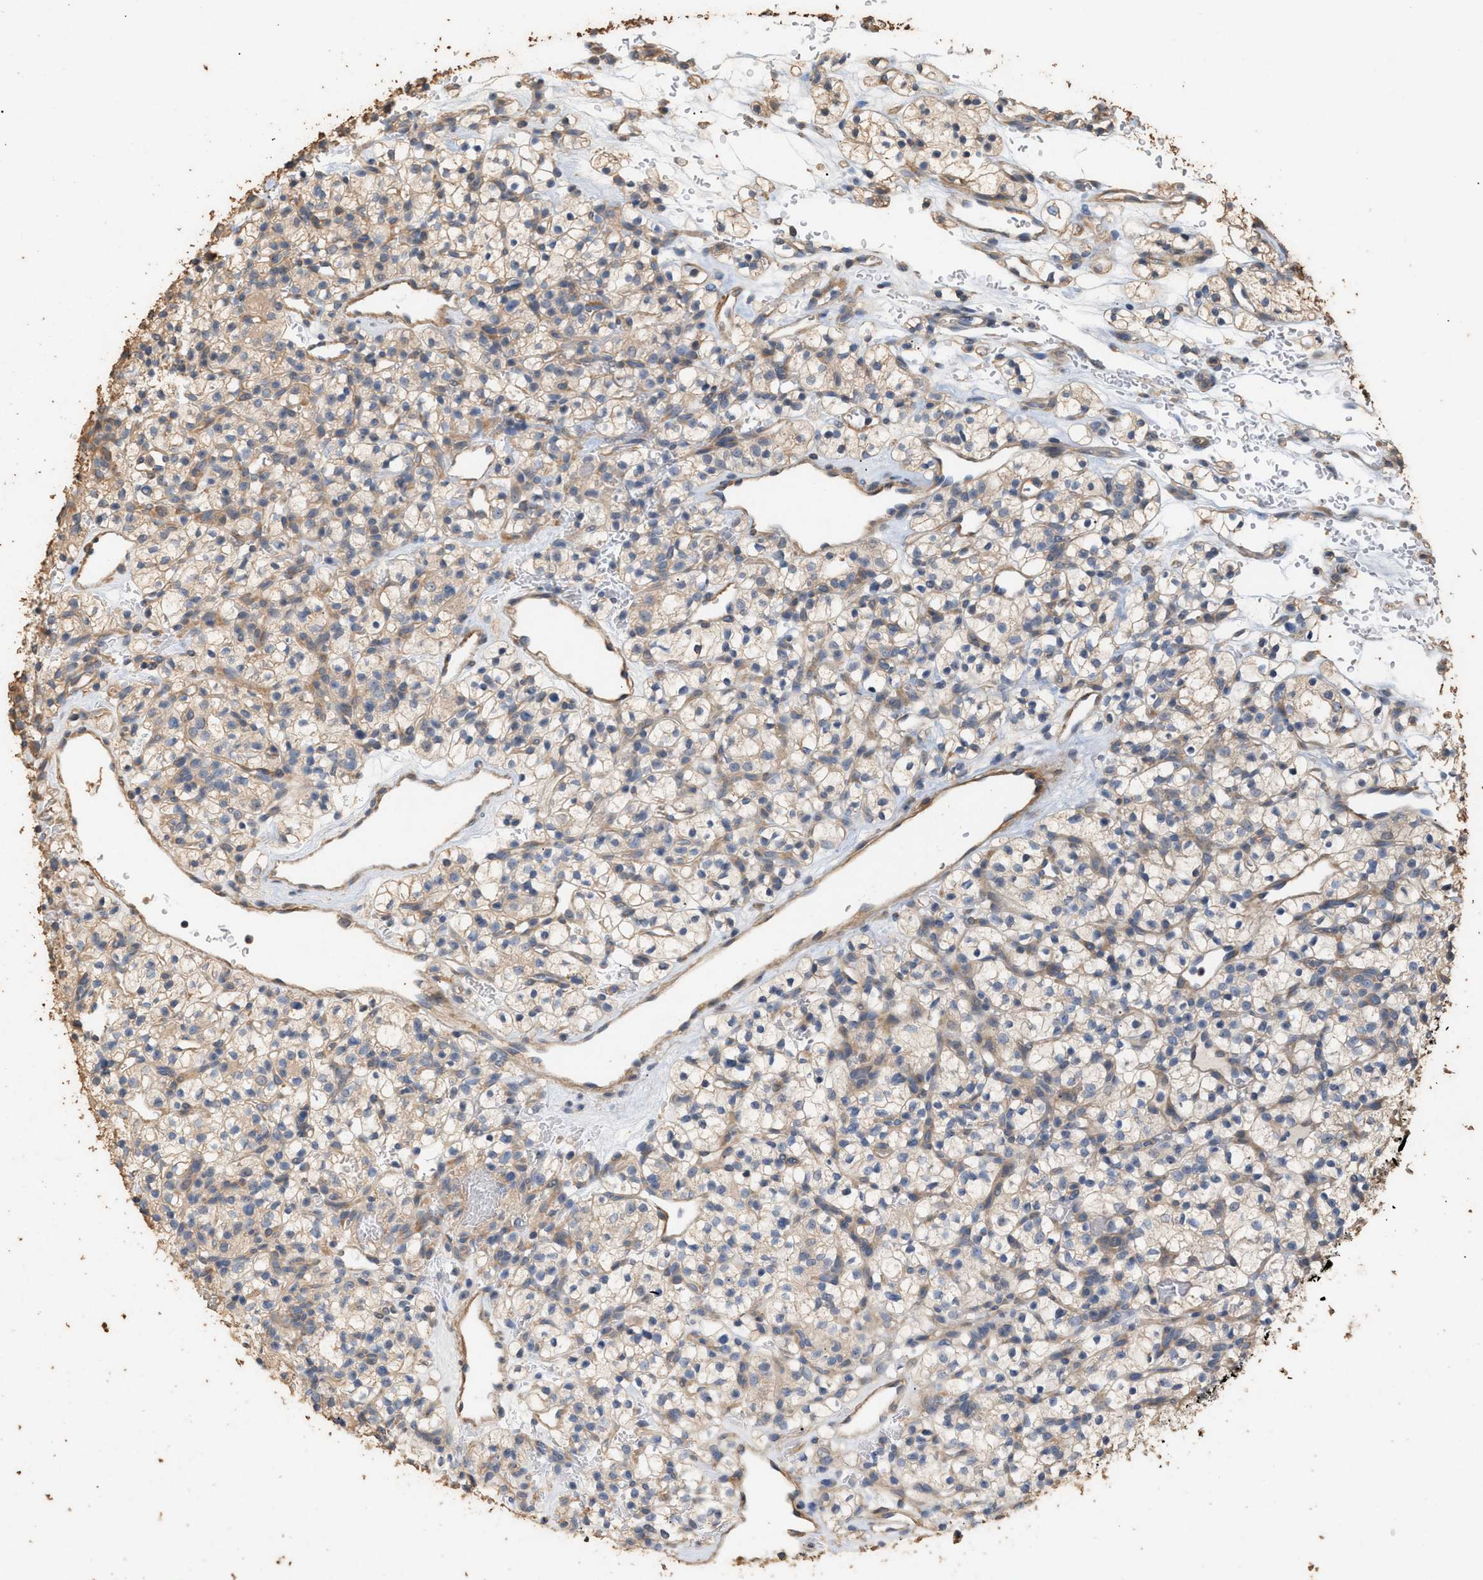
{"staining": {"intensity": "weak", "quantity": ">75%", "location": "cytoplasmic/membranous"}, "tissue": "renal cancer", "cell_type": "Tumor cells", "image_type": "cancer", "snomed": [{"axis": "morphology", "description": "Adenocarcinoma, NOS"}, {"axis": "topography", "description": "Kidney"}], "caption": "About >75% of tumor cells in human renal cancer (adenocarcinoma) exhibit weak cytoplasmic/membranous protein positivity as visualized by brown immunohistochemical staining.", "gene": "DCAF7", "patient": {"sex": "female", "age": 57}}